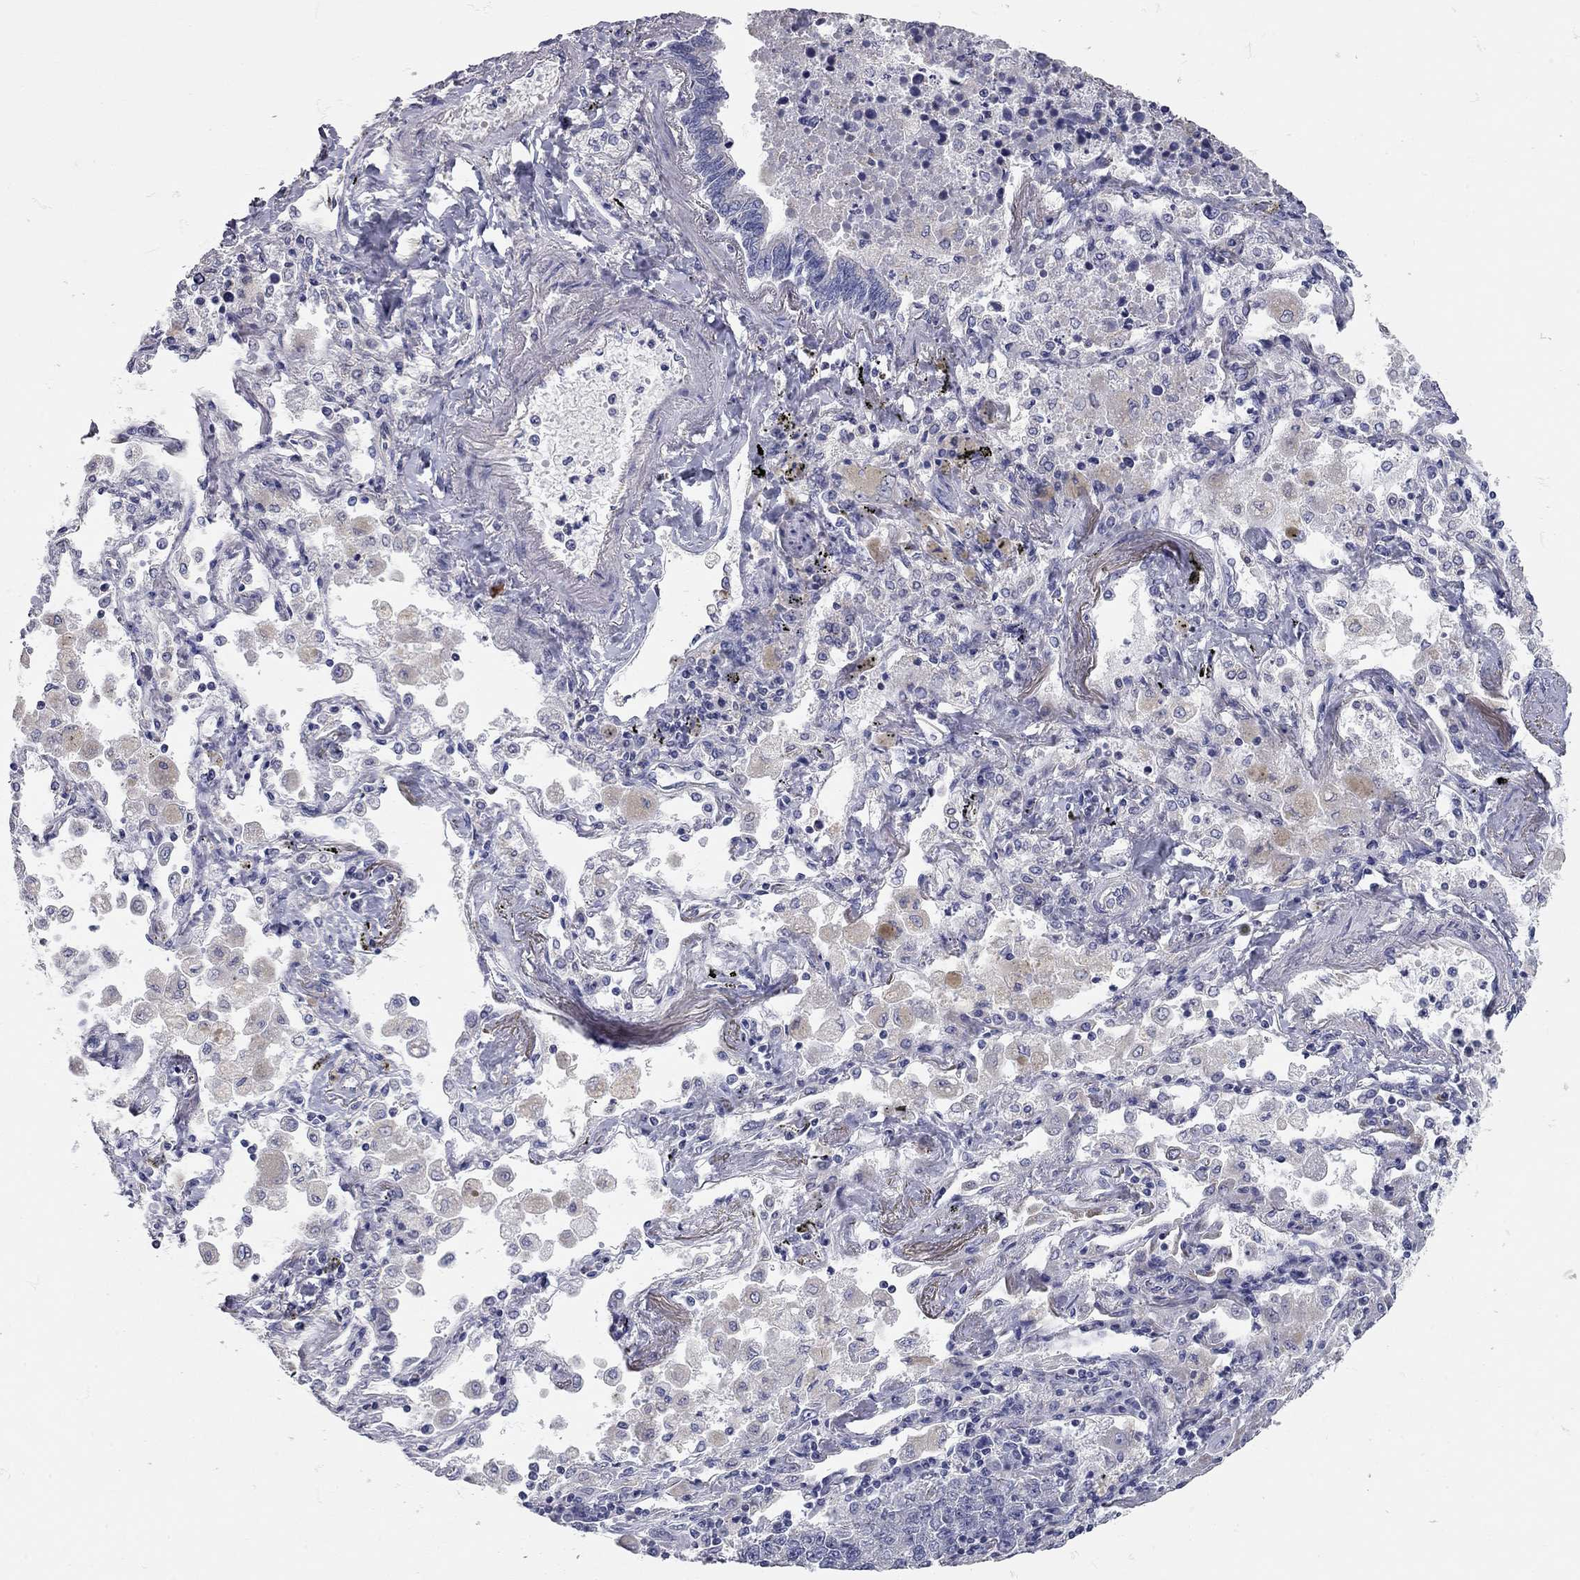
{"staining": {"intensity": "weak", "quantity": "<25%", "location": "cytoplasmic/membranous"}, "tissue": "lung cancer", "cell_type": "Tumor cells", "image_type": "cancer", "snomed": [{"axis": "morphology", "description": "Adenocarcinoma, NOS"}, {"axis": "topography", "description": "Lung"}], "caption": "A high-resolution micrograph shows IHC staining of lung cancer (adenocarcinoma), which demonstrates no significant positivity in tumor cells.", "gene": "C10orf90", "patient": {"sex": "male", "age": 49}}